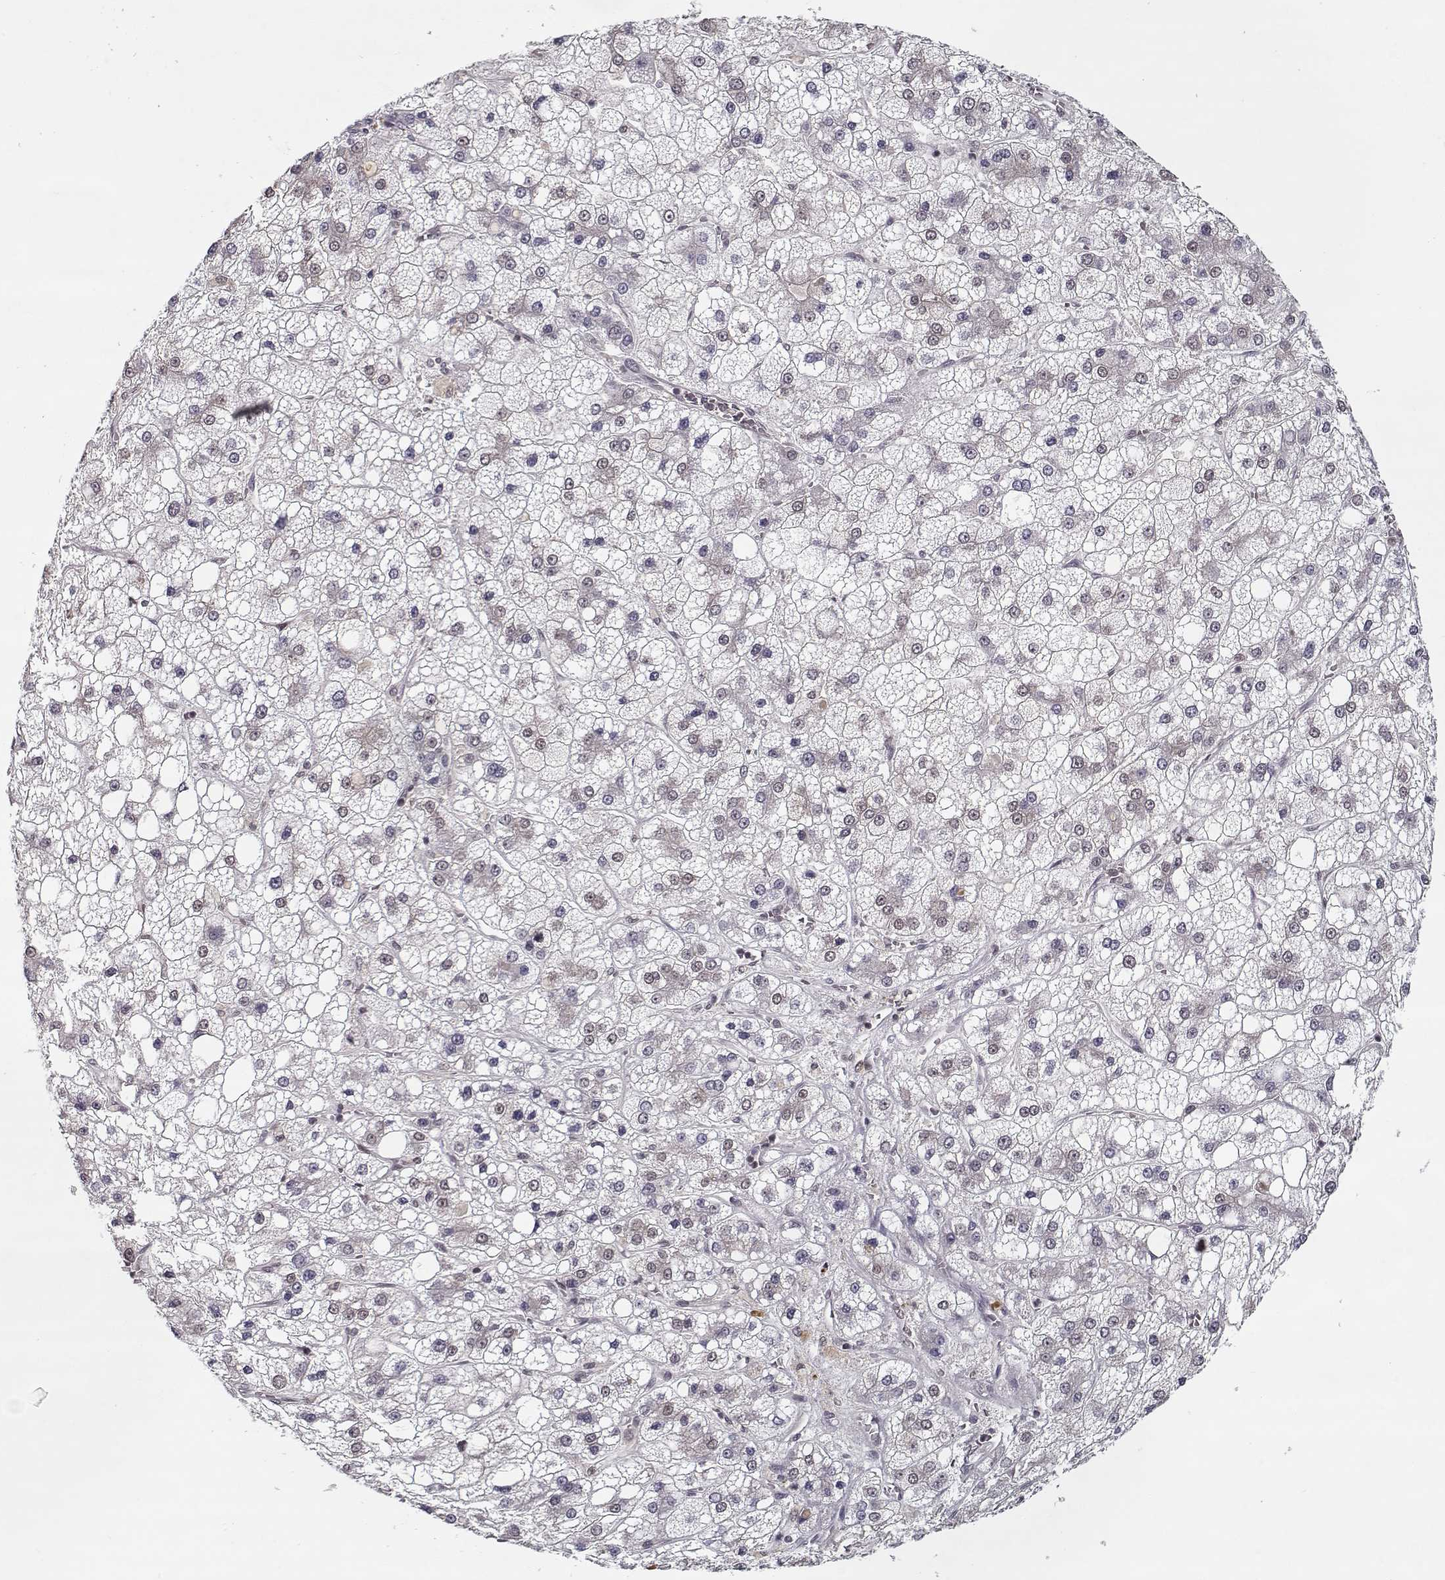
{"staining": {"intensity": "negative", "quantity": "none", "location": "none"}, "tissue": "liver cancer", "cell_type": "Tumor cells", "image_type": "cancer", "snomed": [{"axis": "morphology", "description": "Carcinoma, Hepatocellular, NOS"}, {"axis": "topography", "description": "Liver"}], "caption": "Tumor cells are negative for protein expression in human liver cancer (hepatocellular carcinoma).", "gene": "TESPA1", "patient": {"sex": "male", "age": 73}}